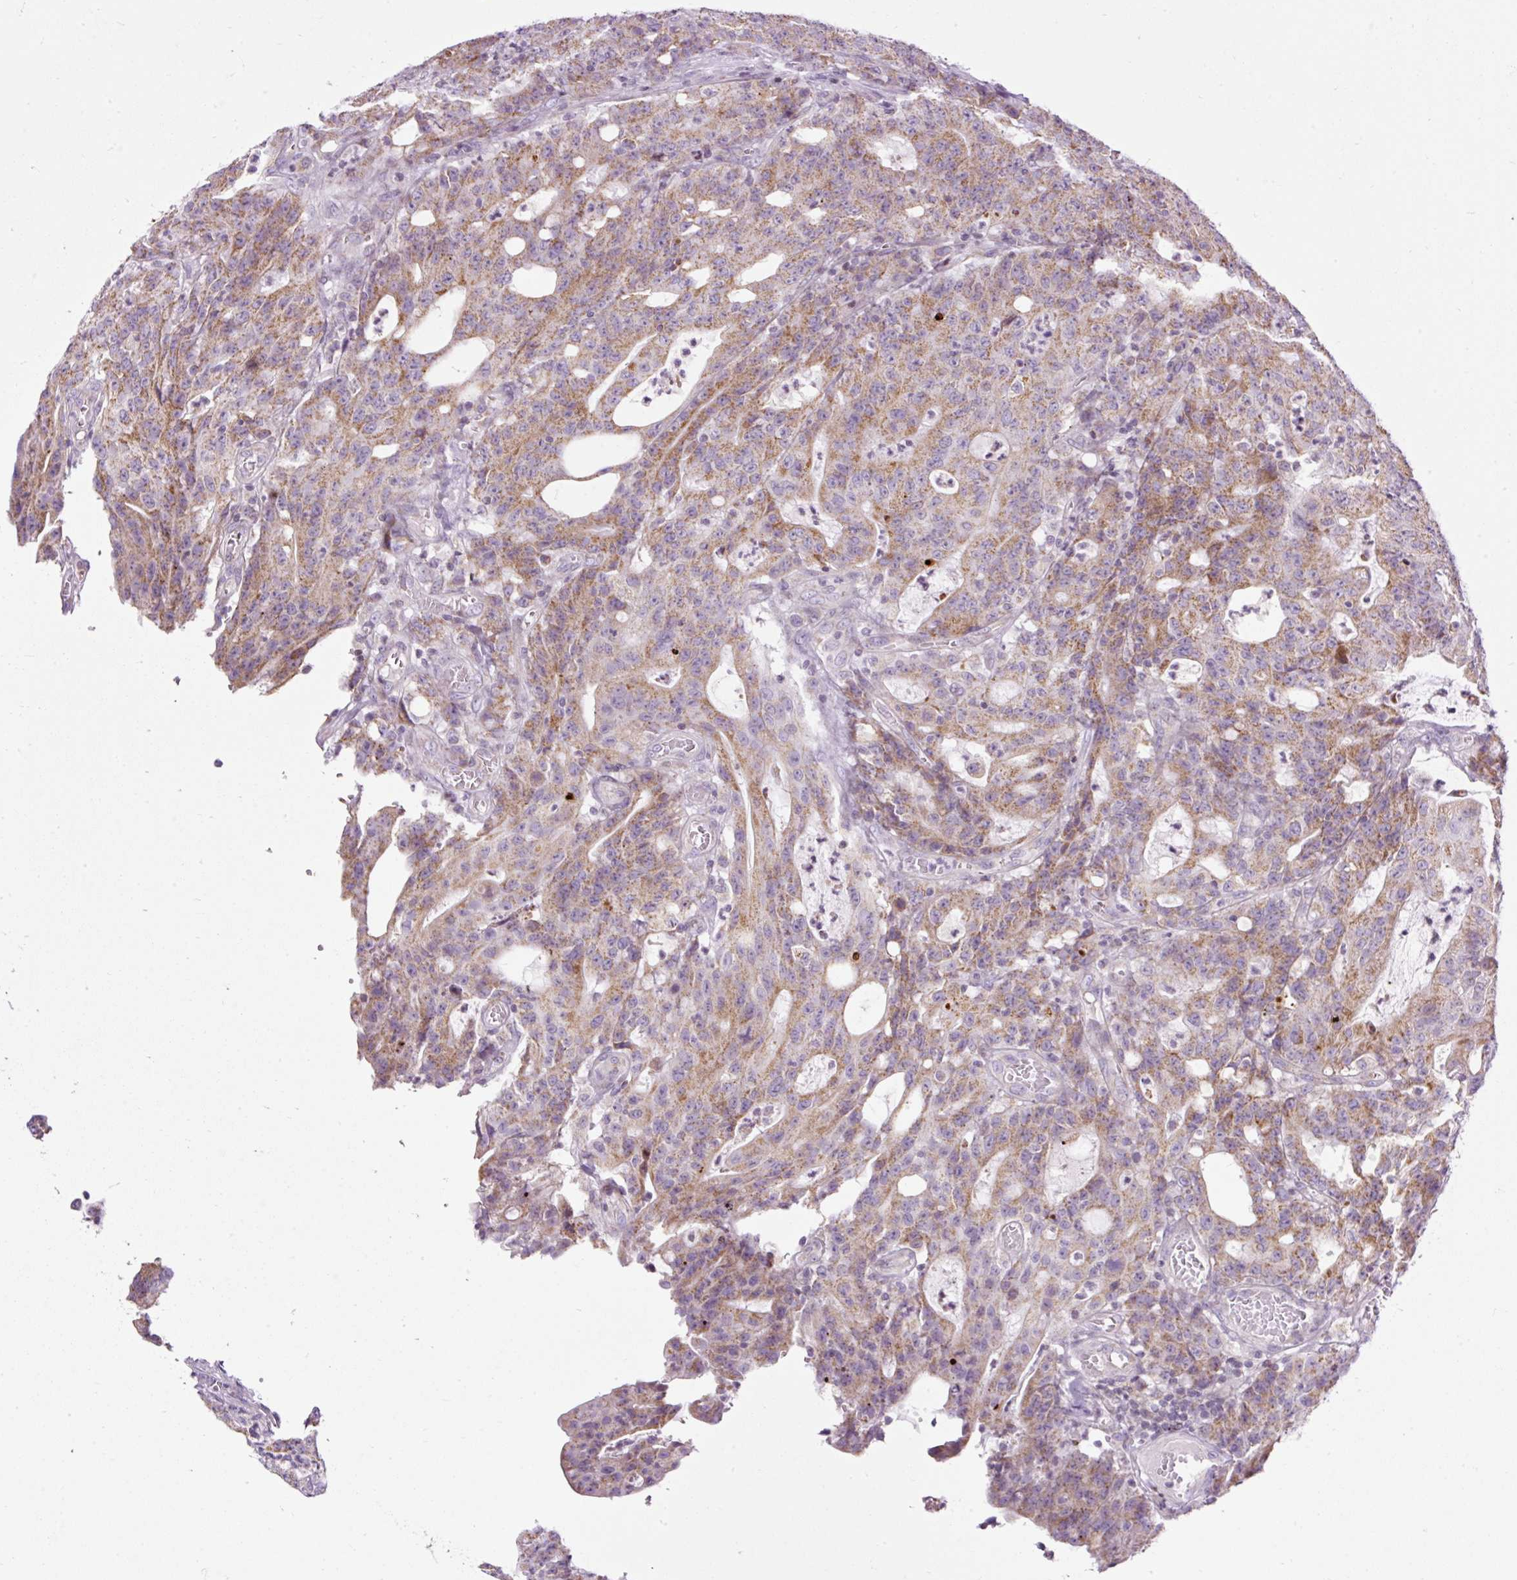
{"staining": {"intensity": "moderate", "quantity": ">75%", "location": "cytoplasmic/membranous"}, "tissue": "colorectal cancer", "cell_type": "Tumor cells", "image_type": "cancer", "snomed": [{"axis": "morphology", "description": "Adenocarcinoma, NOS"}, {"axis": "topography", "description": "Colon"}], "caption": "Colorectal cancer (adenocarcinoma) was stained to show a protein in brown. There is medium levels of moderate cytoplasmic/membranous expression in approximately >75% of tumor cells.", "gene": "FMC1", "patient": {"sex": "male", "age": 83}}